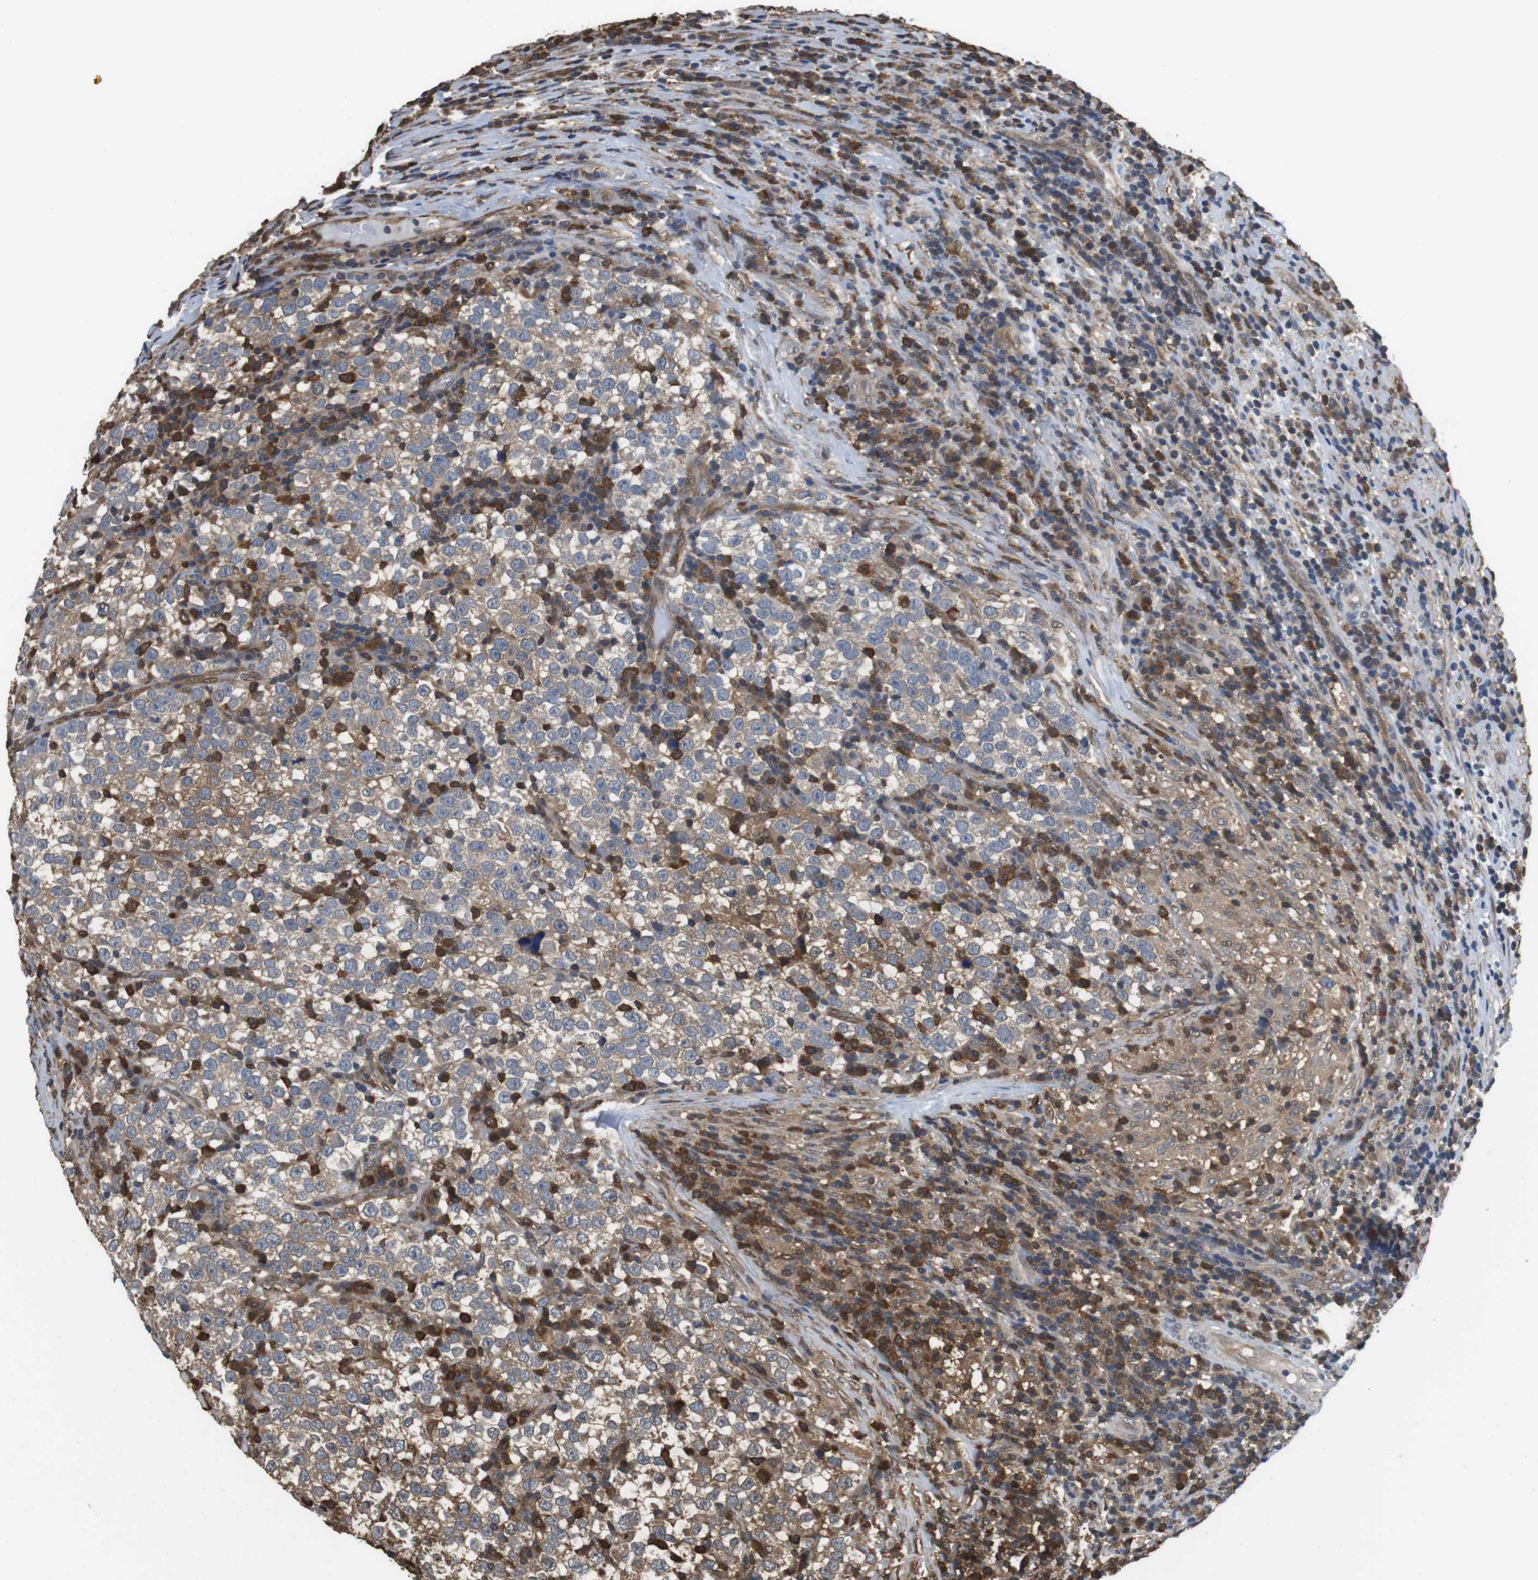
{"staining": {"intensity": "weak", "quantity": "25%-75%", "location": "cytoplasmic/membranous"}, "tissue": "testis cancer", "cell_type": "Tumor cells", "image_type": "cancer", "snomed": [{"axis": "morphology", "description": "Normal tissue, NOS"}, {"axis": "morphology", "description": "Seminoma, NOS"}, {"axis": "topography", "description": "Testis"}], "caption": "This is a histology image of immunohistochemistry staining of testis seminoma, which shows weak positivity in the cytoplasmic/membranous of tumor cells.", "gene": "LDHA", "patient": {"sex": "male", "age": 43}}